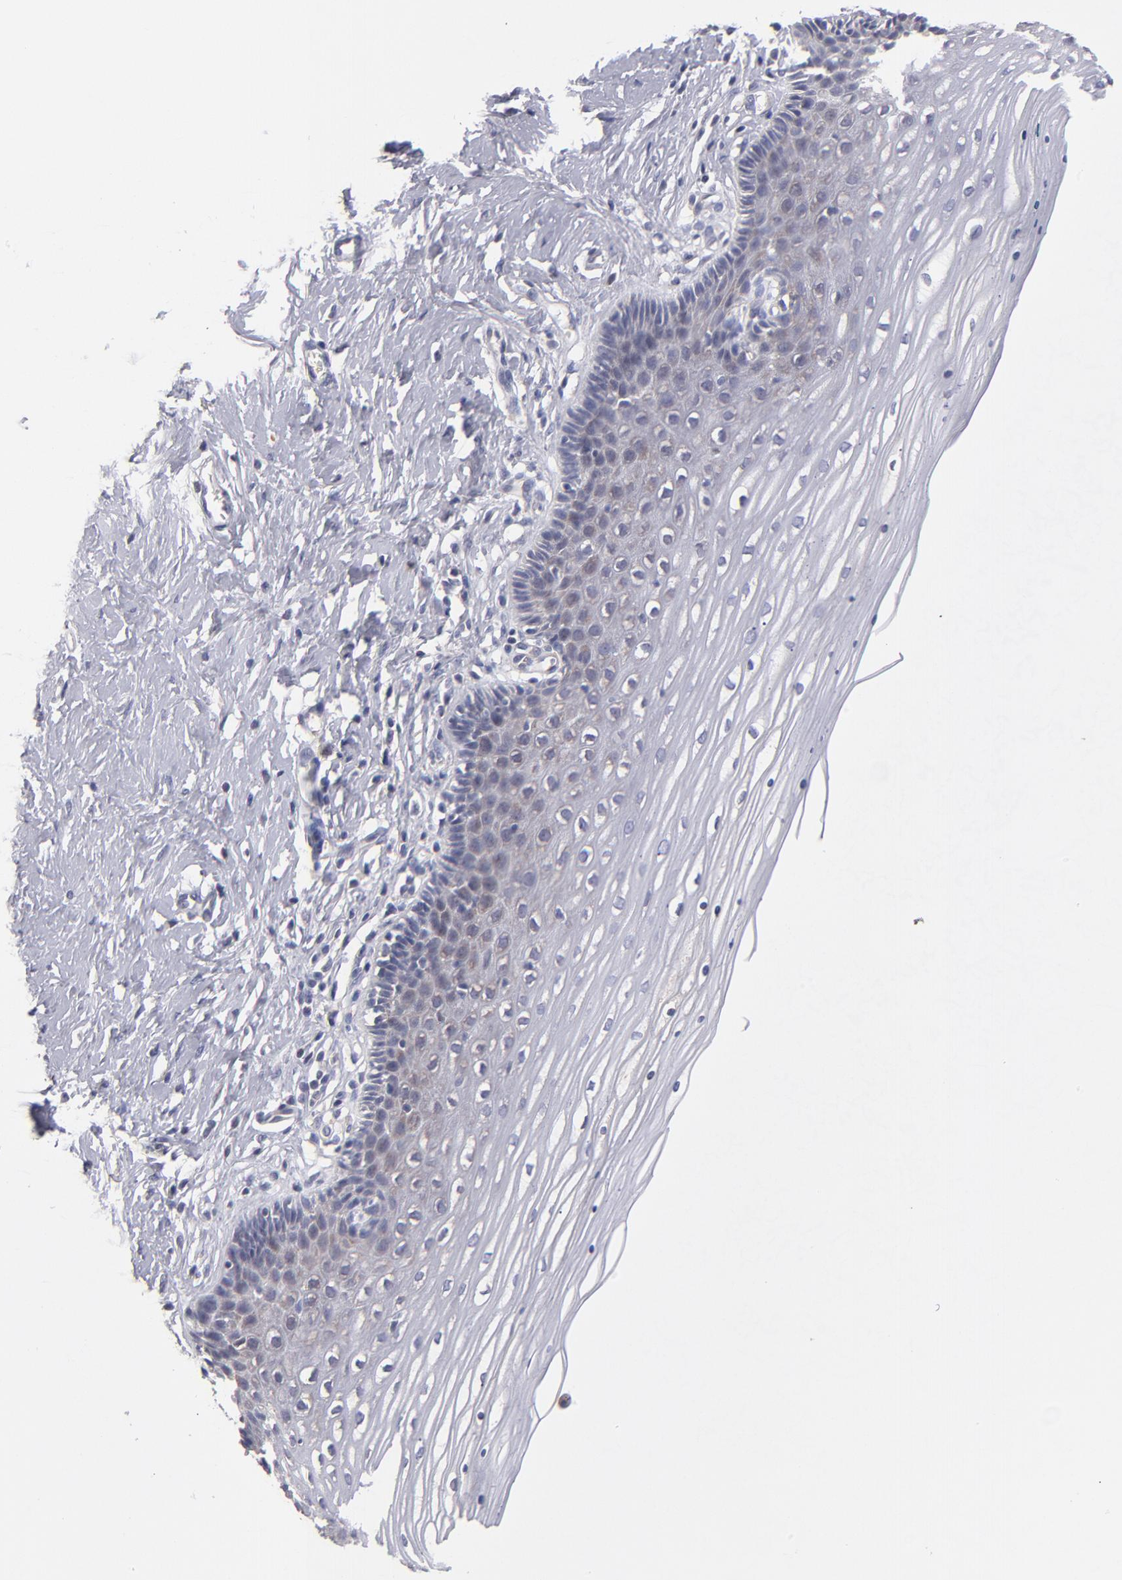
{"staining": {"intensity": "weak", "quantity": "<25%", "location": "cytoplasmic/membranous"}, "tissue": "cervix", "cell_type": "Glandular cells", "image_type": "normal", "snomed": [{"axis": "morphology", "description": "Normal tissue, NOS"}, {"axis": "topography", "description": "Cervix"}], "caption": "A high-resolution image shows immunohistochemistry staining of normal cervix, which shows no significant positivity in glandular cells. (DAB immunohistochemistry, high magnification).", "gene": "EIF3L", "patient": {"sex": "female", "age": 39}}